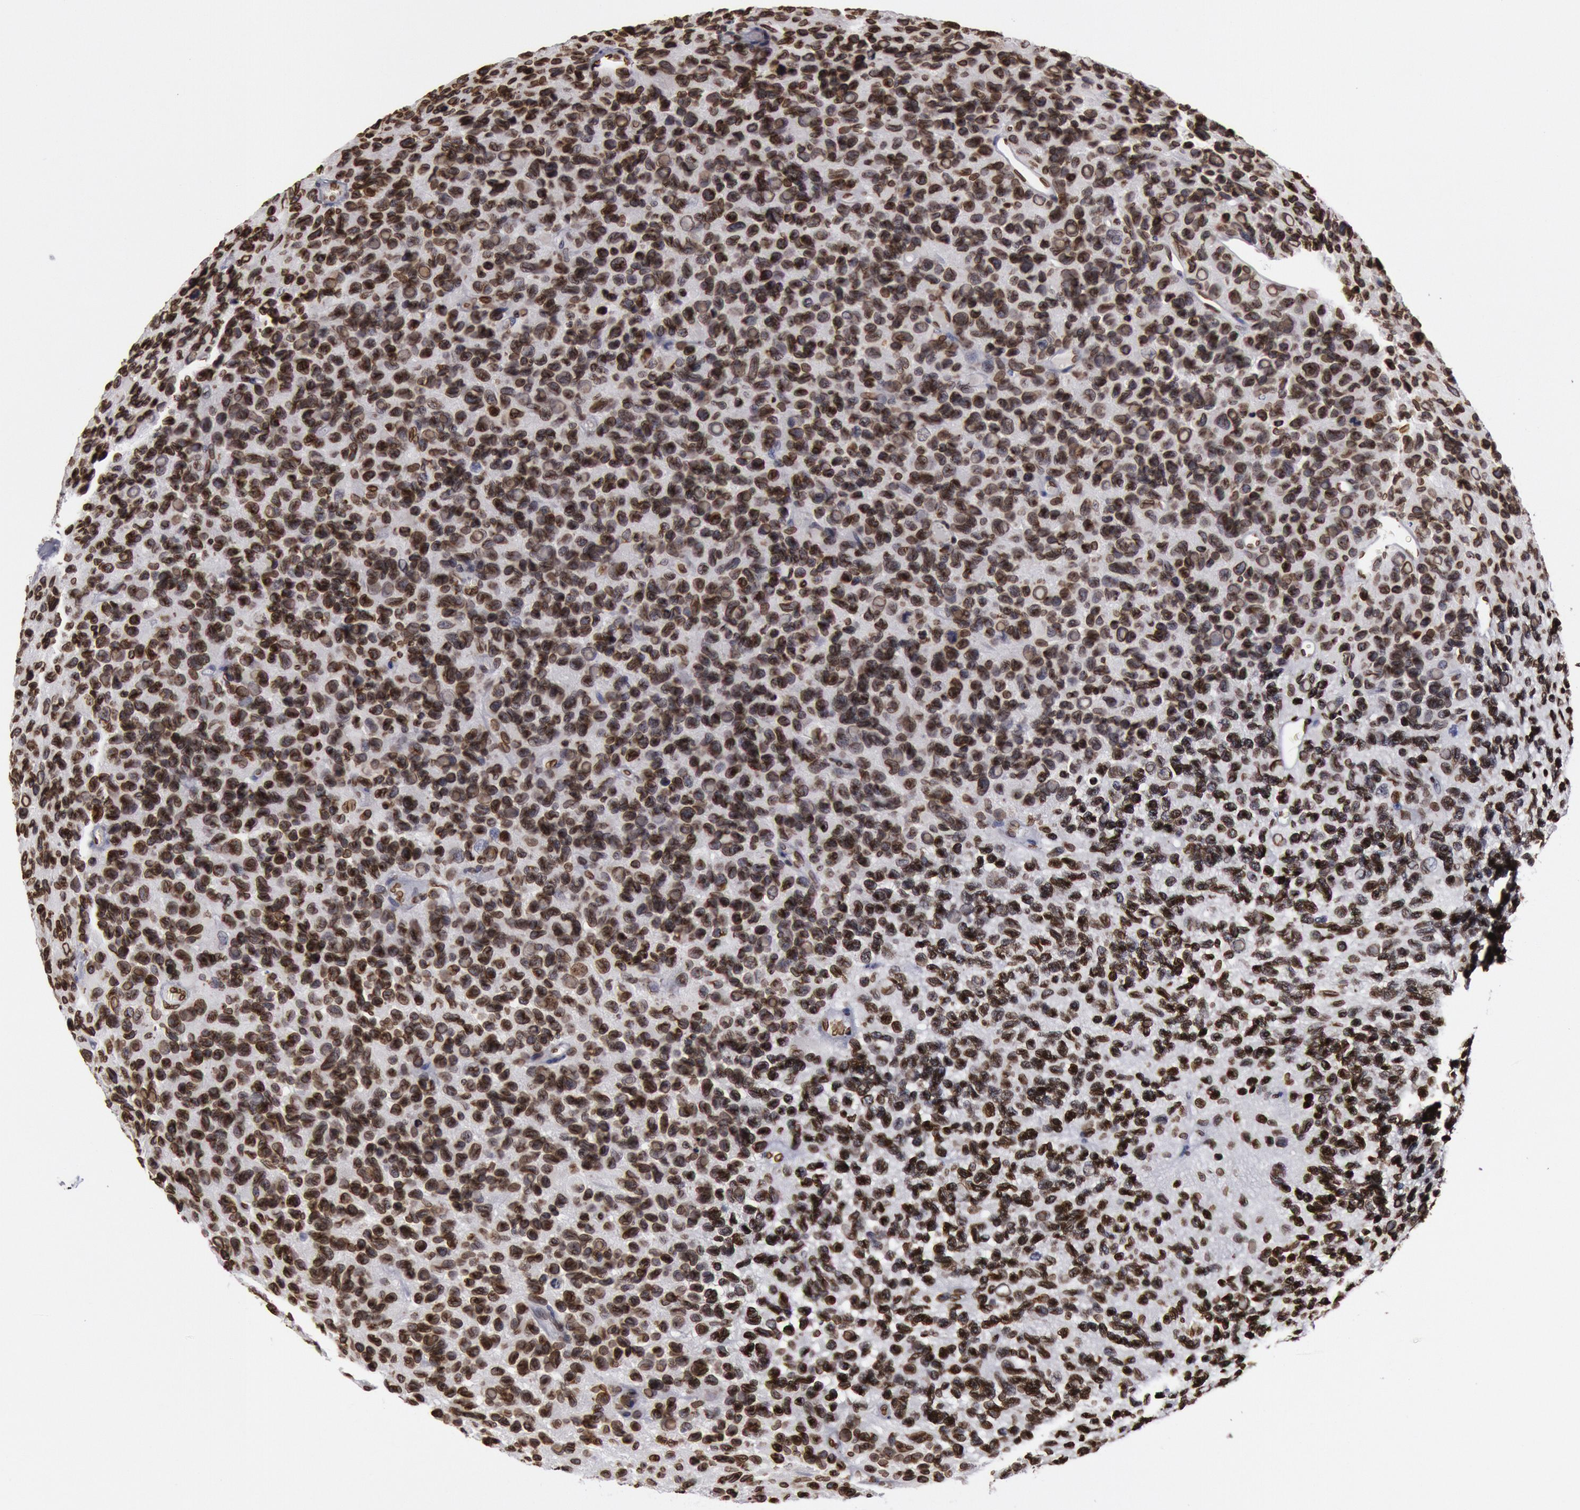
{"staining": {"intensity": "strong", "quantity": ">75%", "location": "cytoplasmic/membranous,nuclear"}, "tissue": "glioma", "cell_type": "Tumor cells", "image_type": "cancer", "snomed": [{"axis": "morphology", "description": "Glioma, malignant, High grade"}, {"axis": "topography", "description": "Brain"}], "caption": "Strong cytoplasmic/membranous and nuclear positivity for a protein is present in about >75% of tumor cells of glioma using IHC.", "gene": "SUN2", "patient": {"sex": "male", "age": 77}}